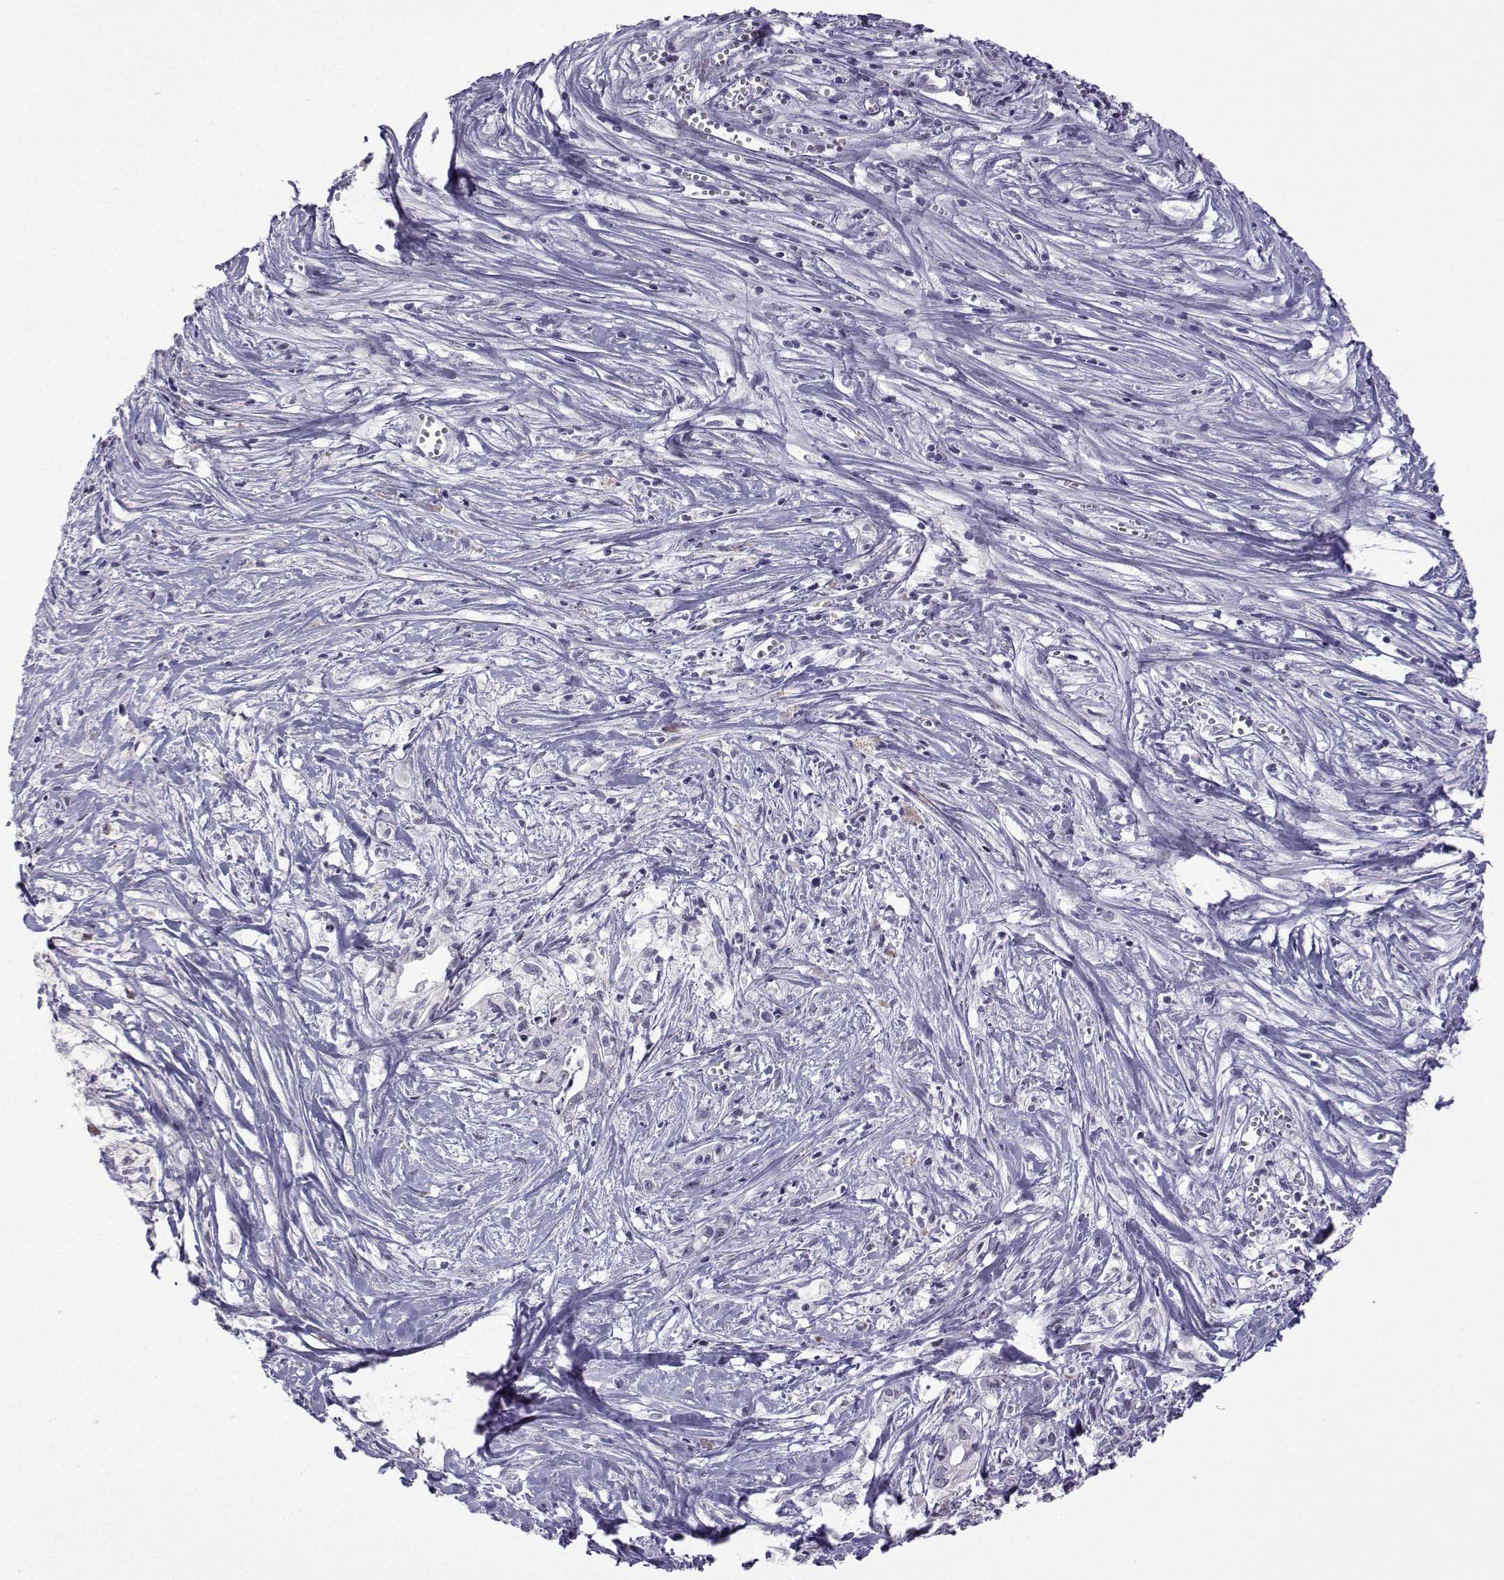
{"staining": {"intensity": "negative", "quantity": "none", "location": "none"}, "tissue": "pancreatic cancer", "cell_type": "Tumor cells", "image_type": "cancer", "snomed": [{"axis": "morphology", "description": "Adenocarcinoma, NOS"}, {"axis": "topography", "description": "Pancreas"}], "caption": "This is an immunohistochemistry micrograph of human adenocarcinoma (pancreatic). There is no expression in tumor cells.", "gene": "CFAP70", "patient": {"sex": "male", "age": 71}}